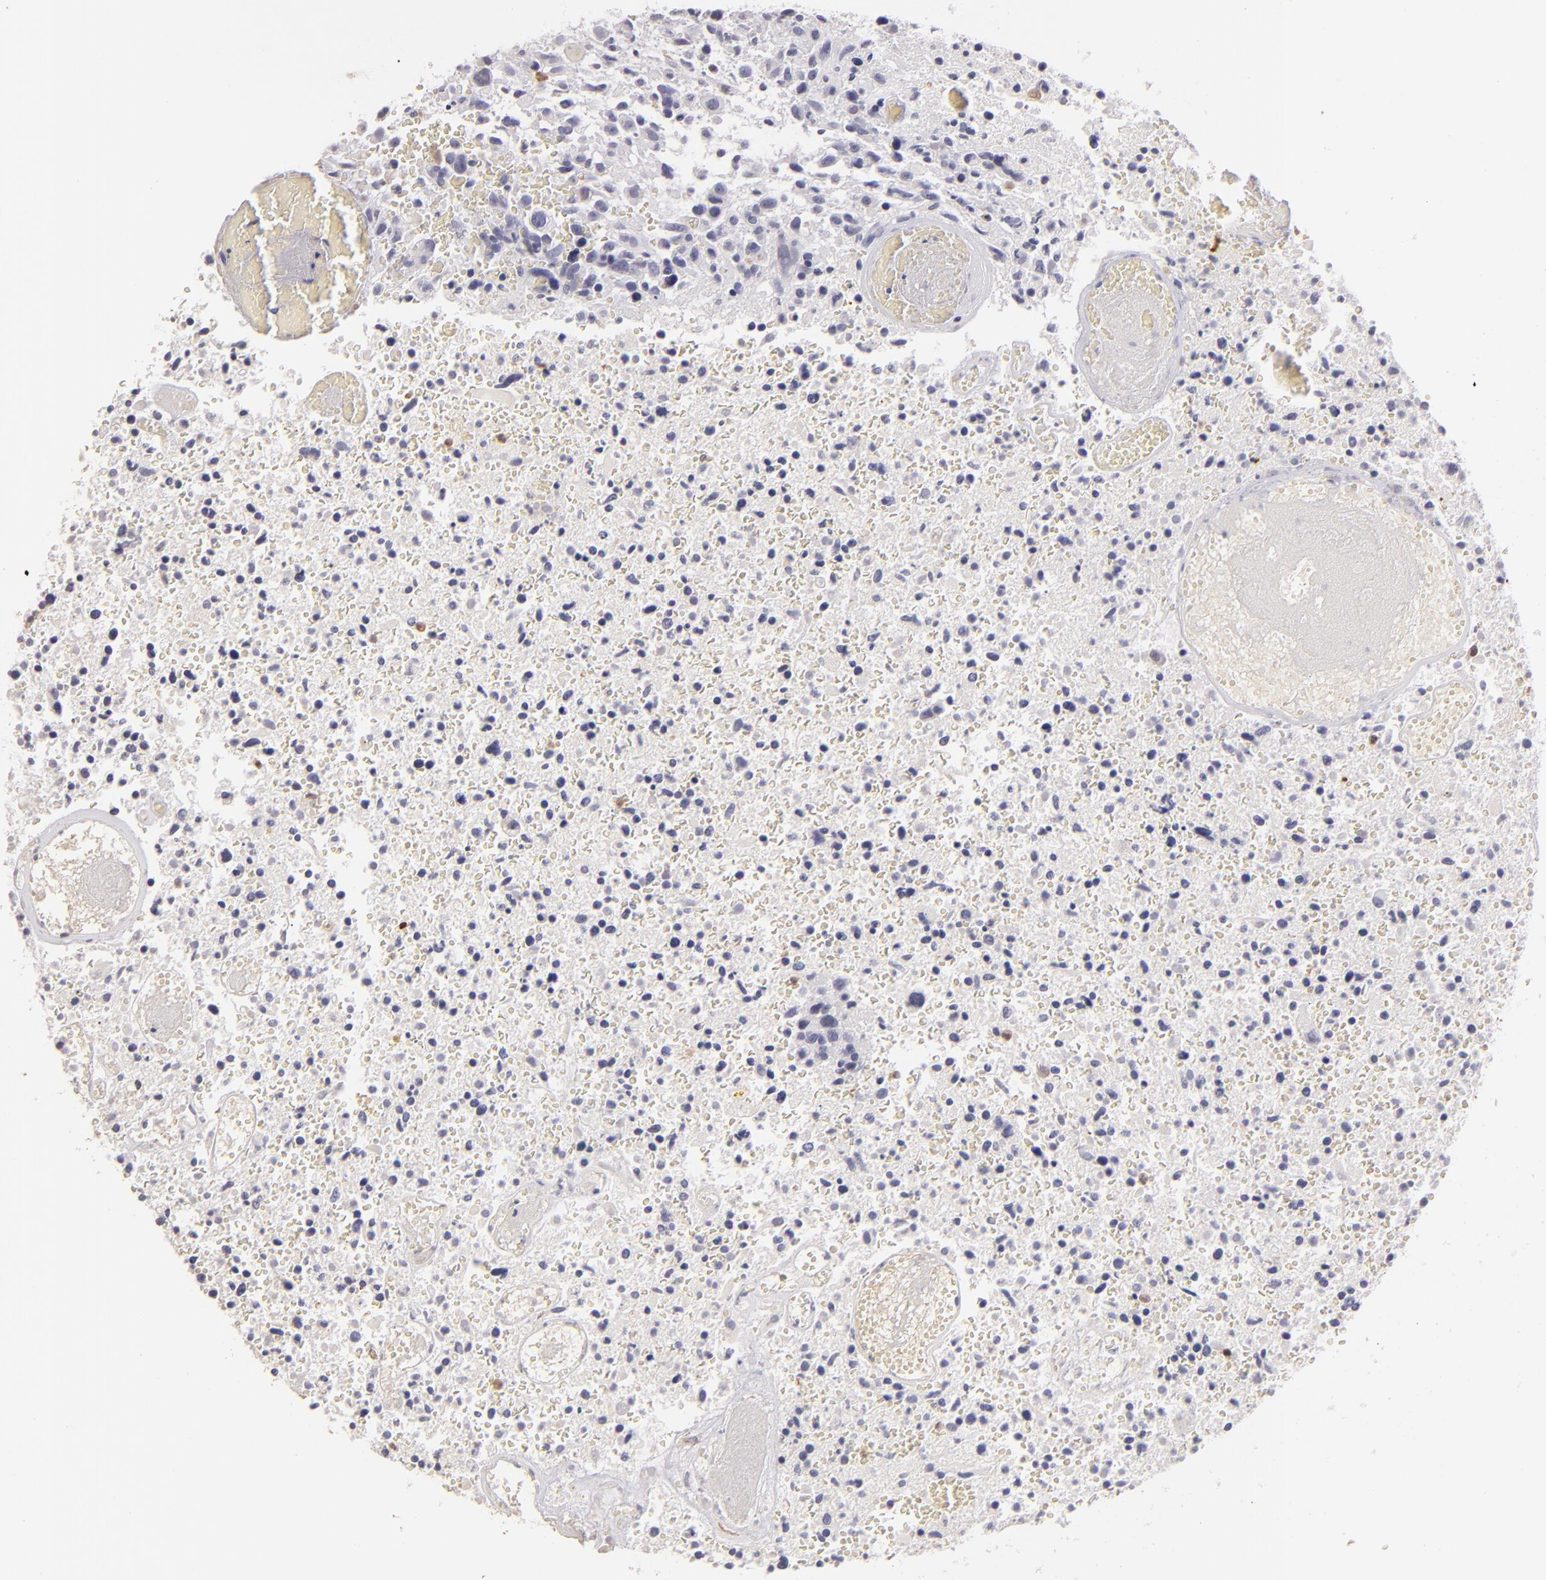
{"staining": {"intensity": "negative", "quantity": "none", "location": "none"}, "tissue": "glioma", "cell_type": "Tumor cells", "image_type": "cancer", "snomed": [{"axis": "morphology", "description": "Glioma, malignant, High grade"}, {"axis": "topography", "description": "Brain"}], "caption": "The immunohistochemistry (IHC) histopathology image has no significant staining in tumor cells of glioma tissue. The staining is performed using DAB brown chromogen with nuclei counter-stained in using hematoxylin.", "gene": "S100A2", "patient": {"sex": "male", "age": 72}}